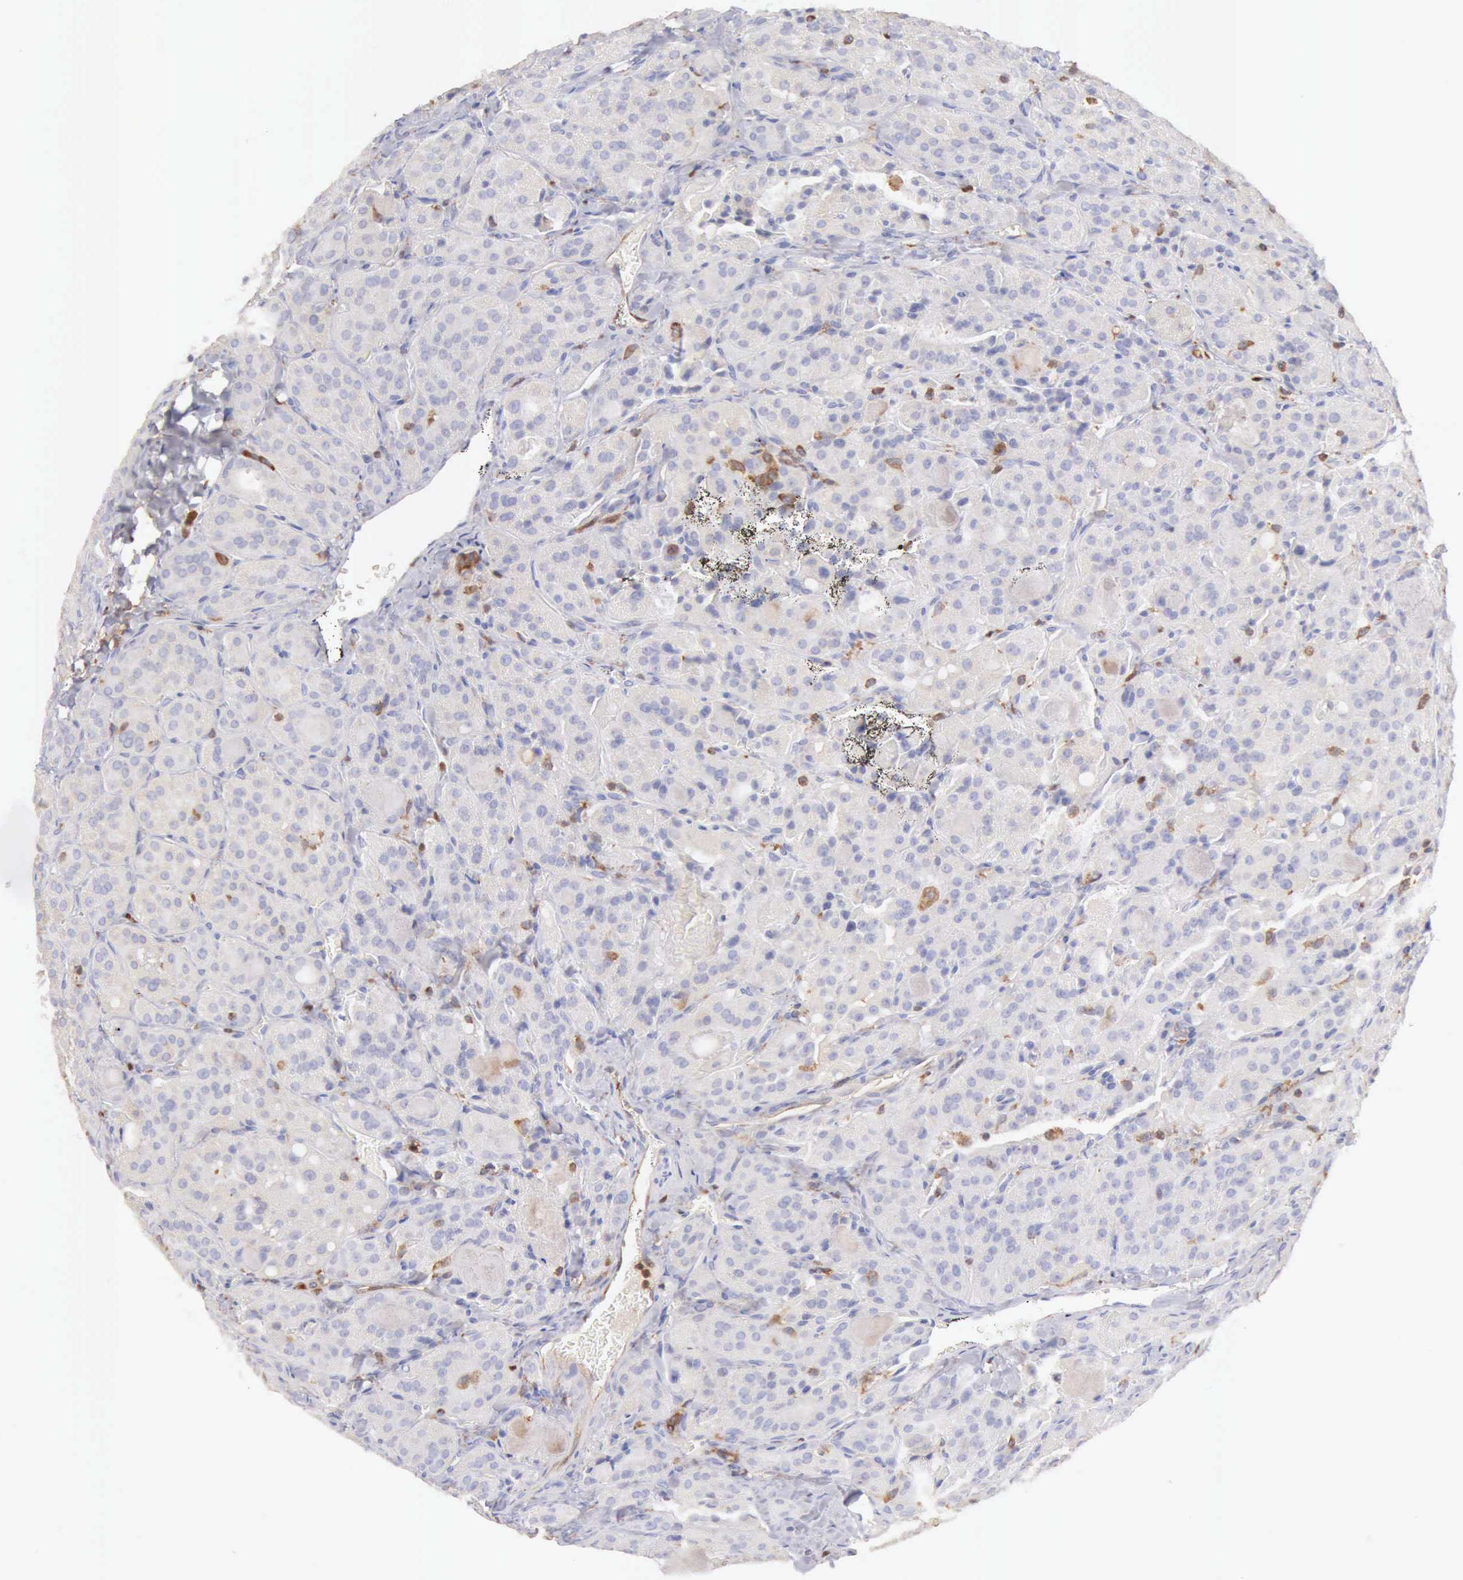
{"staining": {"intensity": "weak", "quantity": "25%-75%", "location": "cytoplasmic/membranous"}, "tissue": "thyroid cancer", "cell_type": "Tumor cells", "image_type": "cancer", "snomed": [{"axis": "morphology", "description": "Carcinoma, NOS"}, {"axis": "topography", "description": "Thyroid gland"}], "caption": "Human thyroid cancer stained with a protein marker exhibits weak staining in tumor cells.", "gene": "ARHGAP4", "patient": {"sex": "male", "age": 76}}